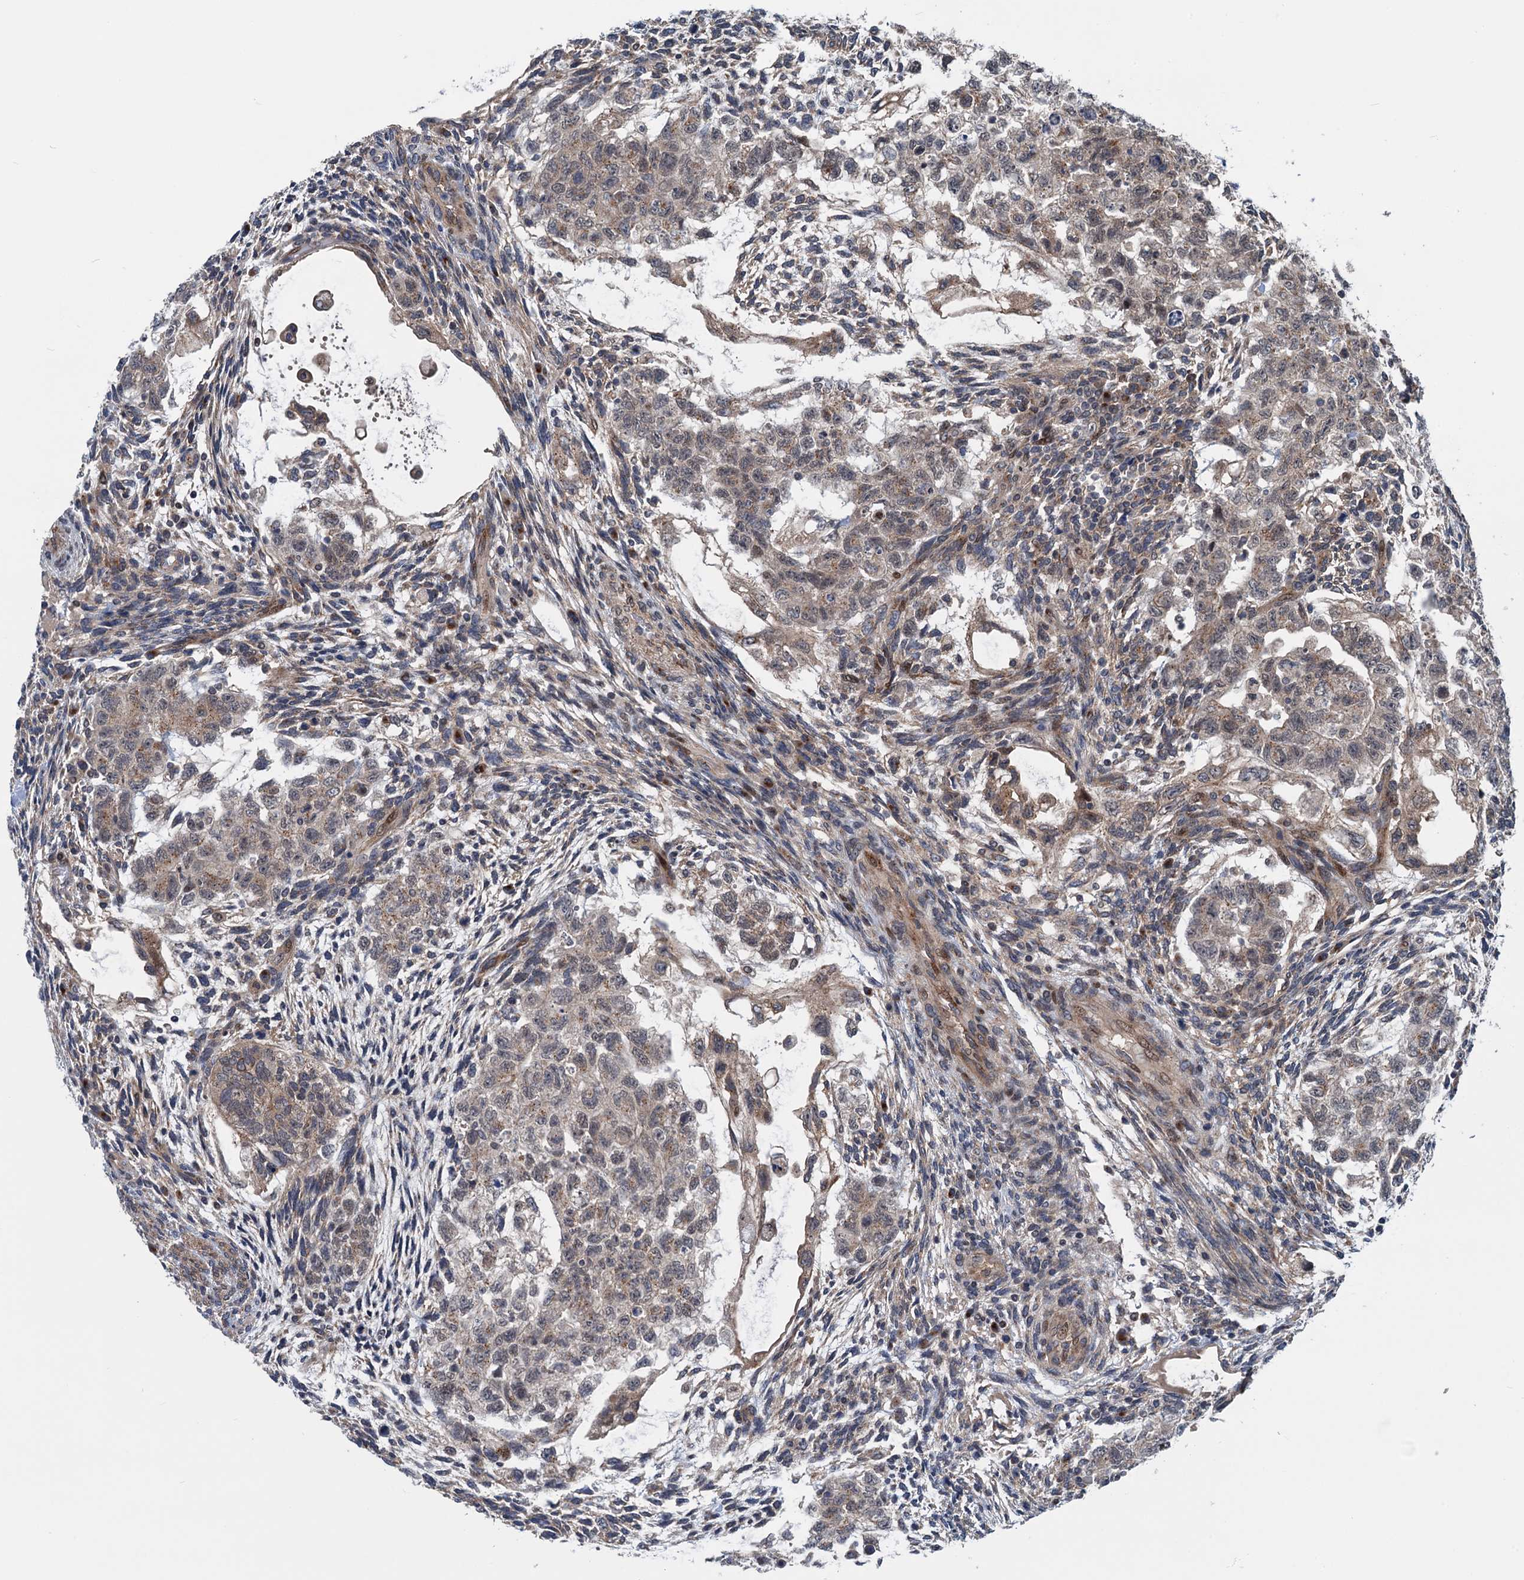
{"staining": {"intensity": "weak", "quantity": "25%-75%", "location": "cytoplasmic/membranous,nuclear"}, "tissue": "testis cancer", "cell_type": "Tumor cells", "image_type": "cancer", "snomed": [{"axis": "morphology", "description": "Carcinoma, Embryonal, NOS"}, {"axis": "topography", "description": "Testis"}], "caption": "Approximately 25%-75% of tumor cells in testis embryonal carcinoma display weak cytoplasmic/membranous and nuclear protein expression as visualized by brown immunohistochemical staining.", "gene": "DYNC2I2", "patient": {"sex": "male", "age": 36}}